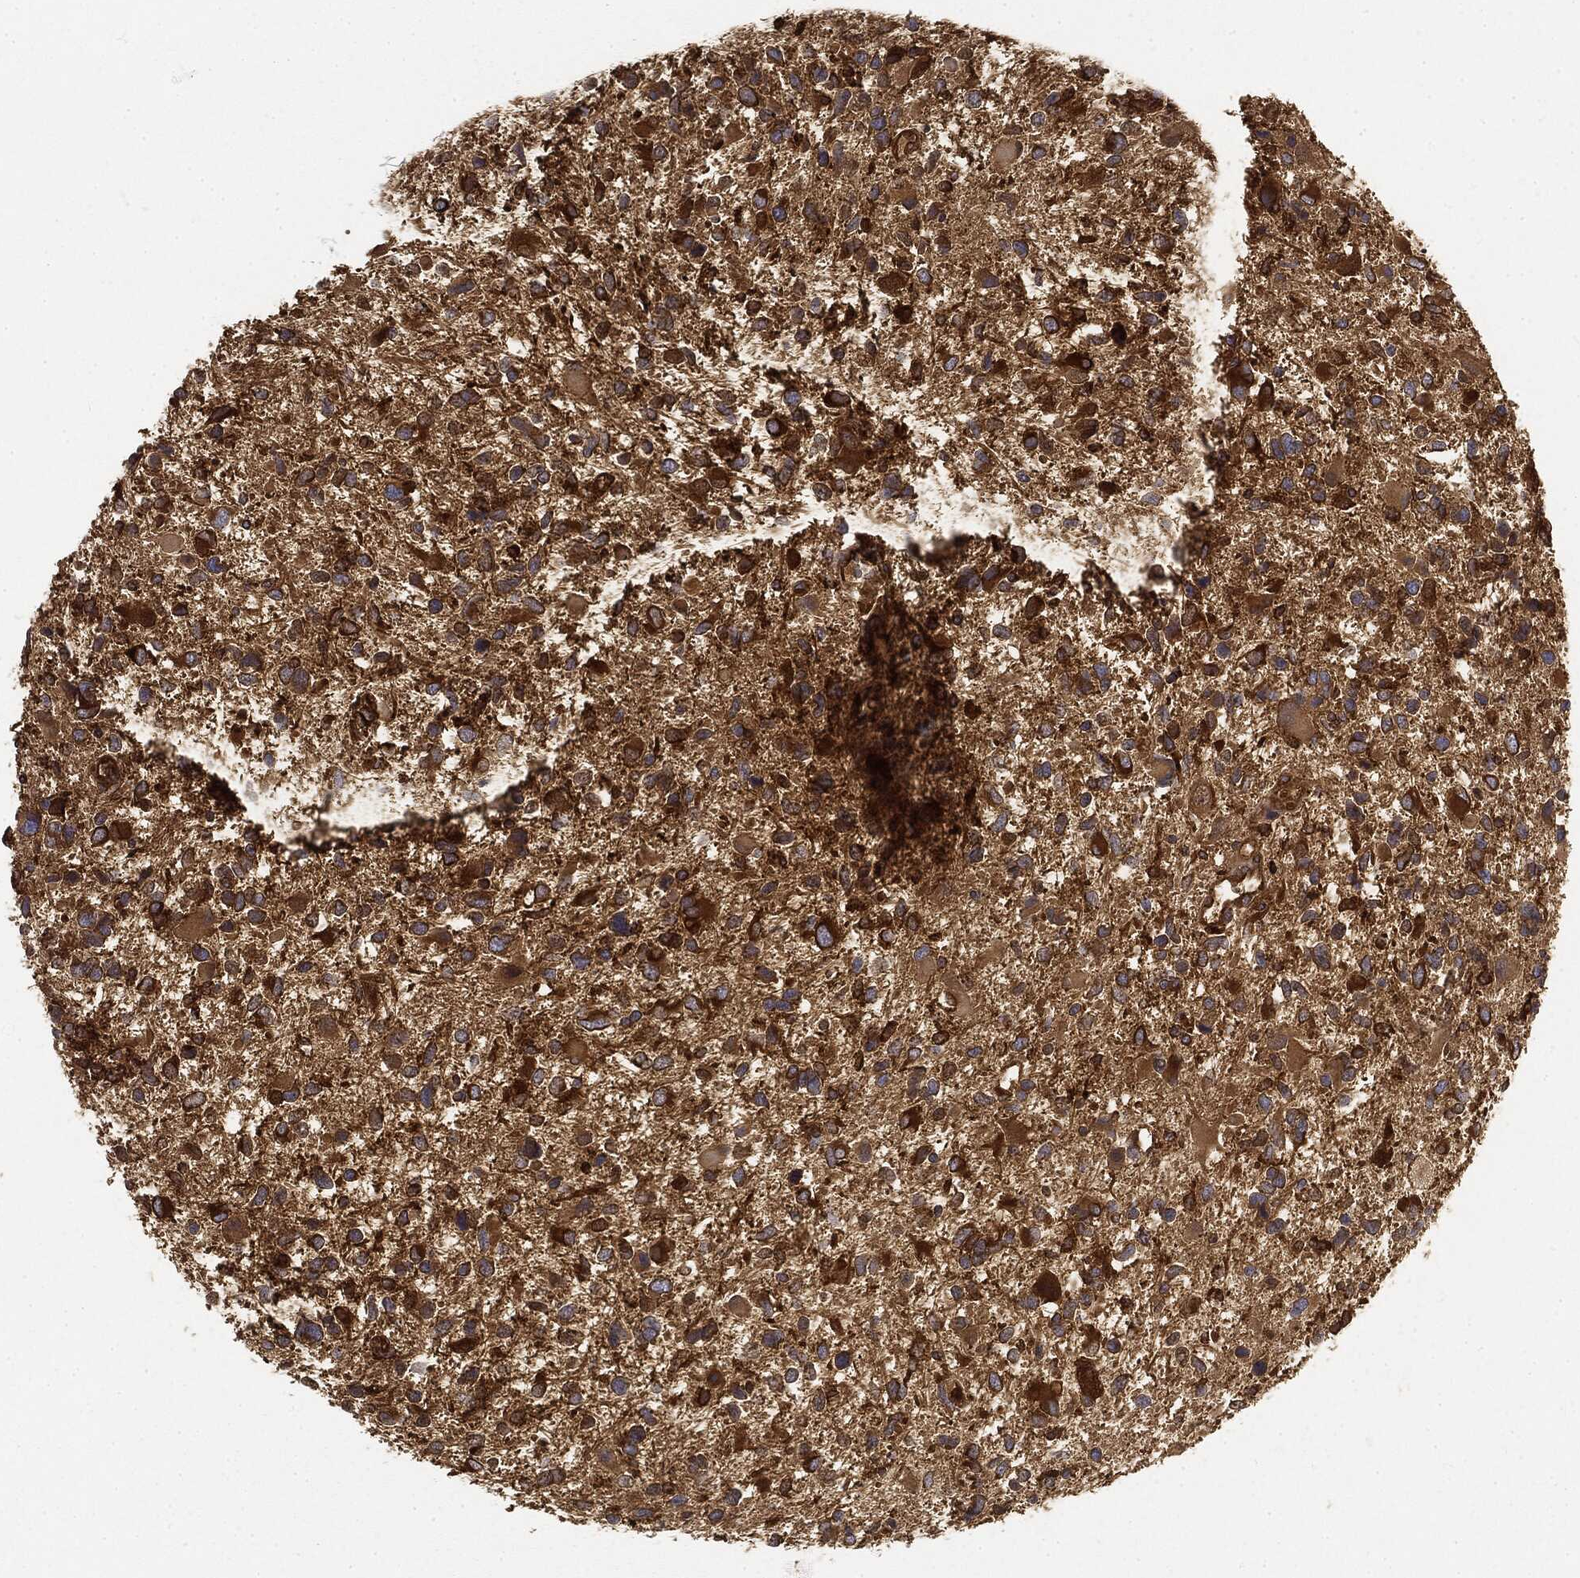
{"staining": {"intensity": "strong", "quantity": "25%-75%", "location": "cytoplasmic/membranous"}, "tissue": "glioma", "cell_type": "Tumor cells", "image_type": "cancer", "snomed": [{"axis": "morphology", "description": "Glioma, malignant, Low grade"}, {"axis": "topography", "description": "Brain"}], "caption": "Protein expression analysis of human low-grade glioma (malignant) reveals strong cytoplasmic/membranous positivity in about 25%-75% of tumor cells. (Brightfield microscopy of DAB IHC at high magnification).", "gene": "WDR1", "patient": {"sex": "female", "age": 32}}